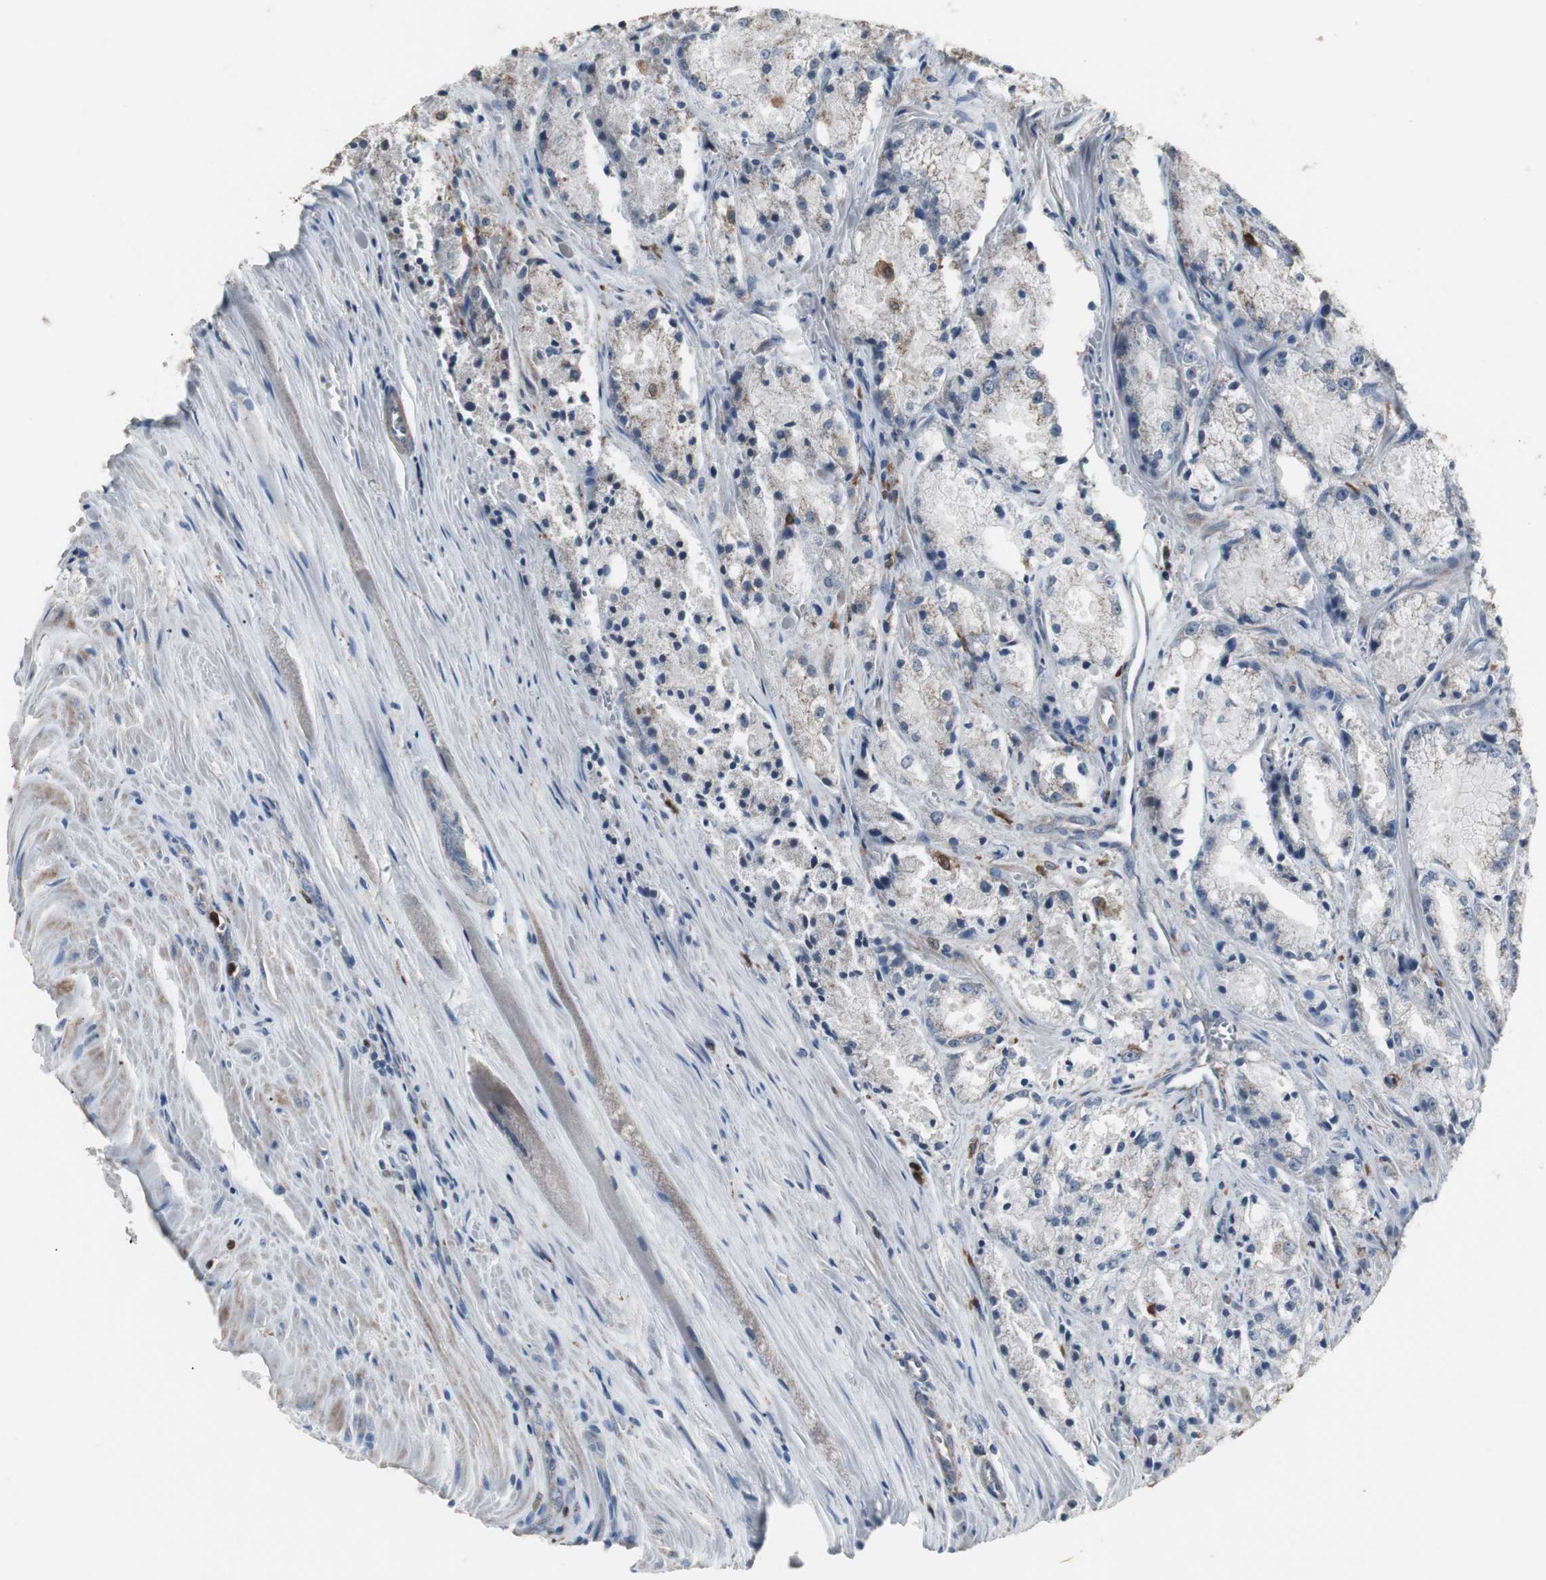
{"staining": {"intensity": "negative", "quantity": "none", "location": "none"}, "tissue": "prostate cancer", "cell_type": "Tumor cells", "image_type": "cancer", "snomed": [{"axis": "morphology", "description": "Adenocarcinoma, Low grade"}, {"axis": "topography", "description": "Prostate"}], "caption": "Immunohistochemistry of human prostate adenocarcinoma (low-grade) demonstrates no expression in tumor cells.", "gene": "NCF2", "patient": {"sex": "male", "age": 64}}